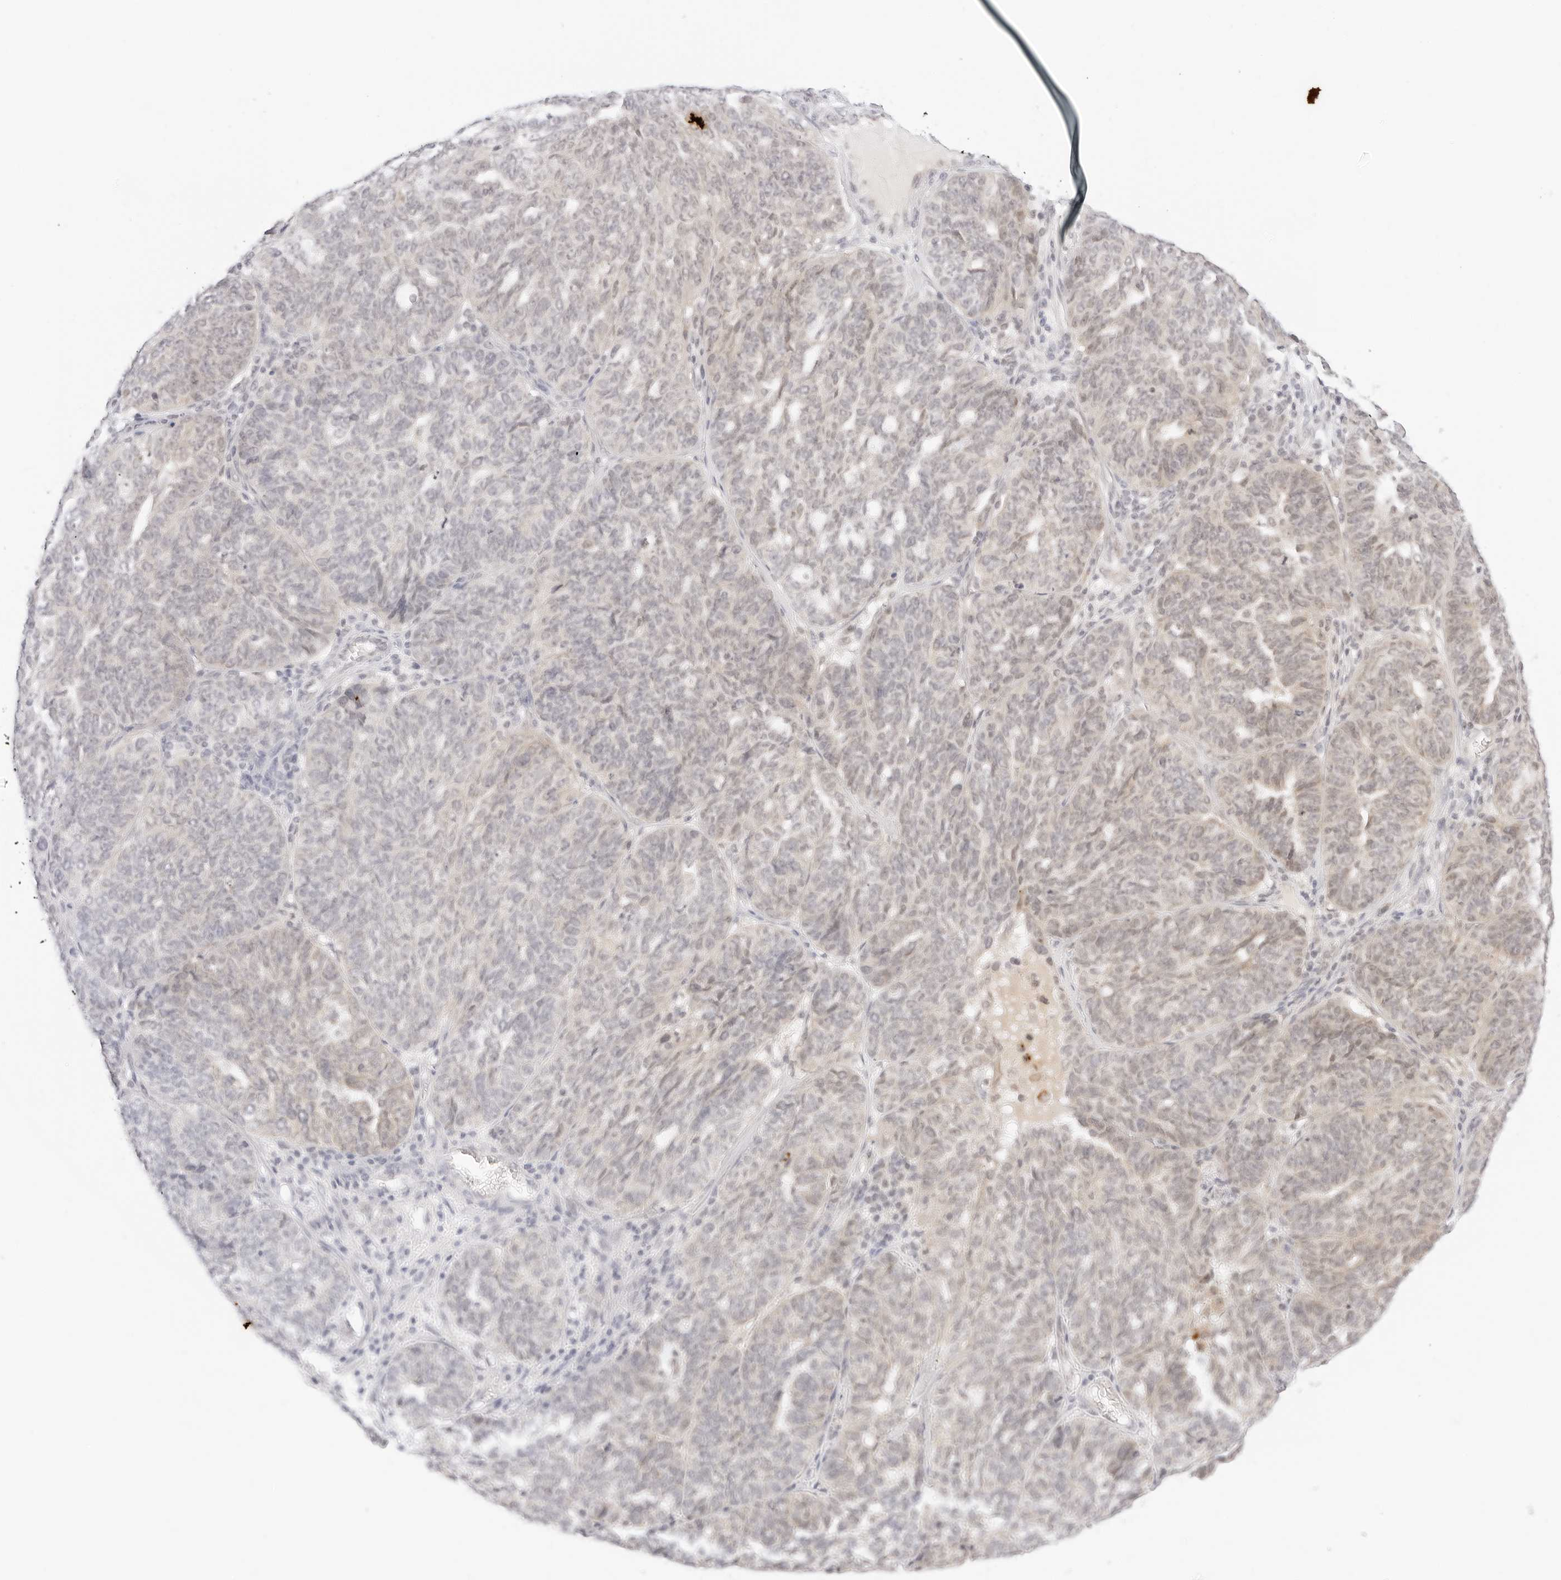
{"staining": {"intensity": "weak", "quantity": "<25%", "location": "nuclear"}, "tissue": "ovarian cancer", "cell_type": "Tumor cells", "image_type": "cancer", "snomed": [{"axis": "morphology", "description": "Cystadenocarcinoma, serous, NOS"}, {"axis": "topography", "description": "Ovary"}], "caption": "The histopathology image displays no staining of tumor cells in ovarian serous cystadenocarcinoma.", "gene": "POLR3C", "patient": {"sex": "female", "age": 59}}